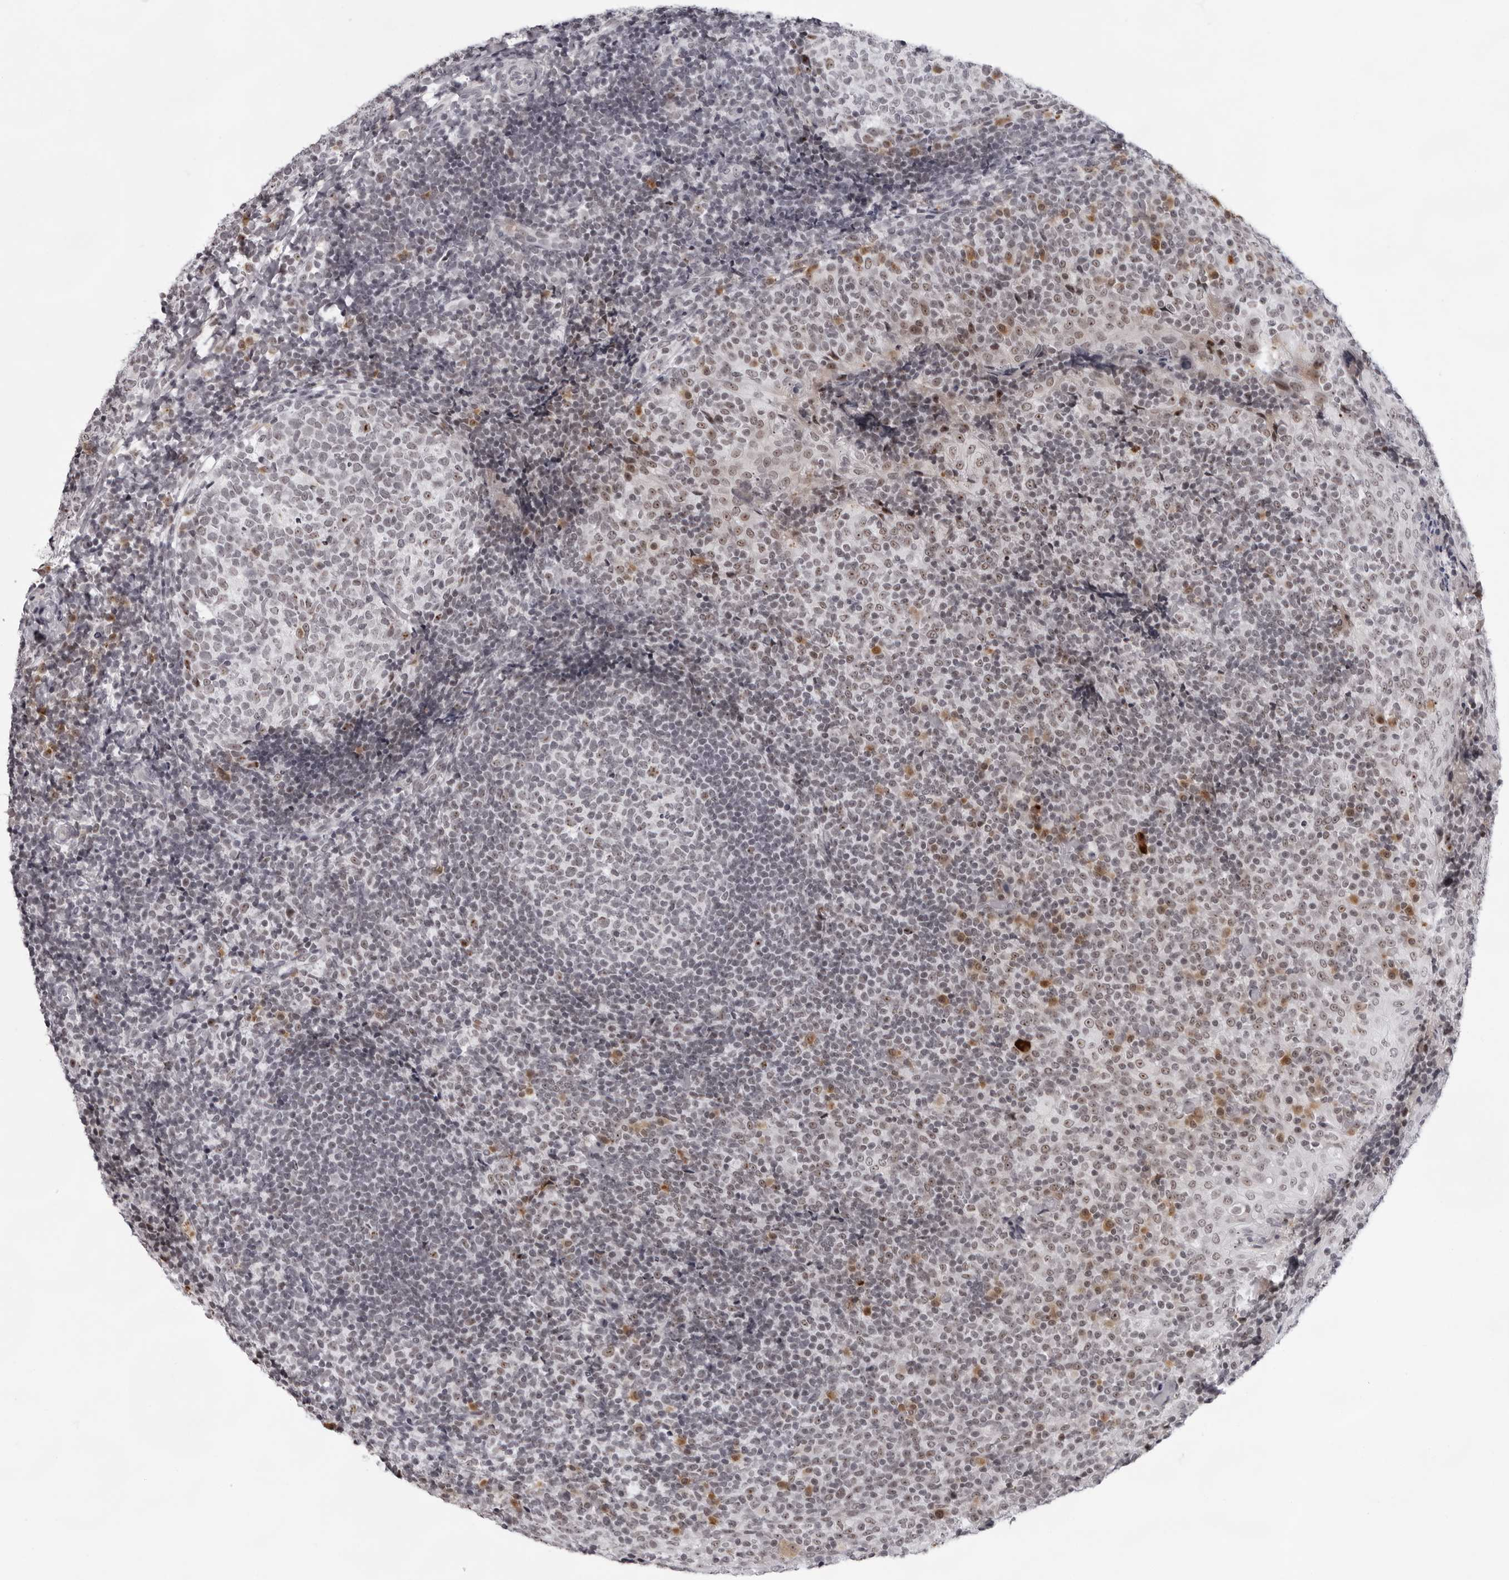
{"staining": {"intensity": "weak", "quantity": ">75%", "location": "nuclear"}, "tissue": "tonsil", "cell_type": "Germinal center cells", "image_type": "normal", "snomed": [{"axis": "morphology", "description": "Normal tissue, NOS"}, {"axis": "topography", "description": "Tonsil"}], "caption": "Tonsil was stained to show a protein in brown. There is low levels of weak nuclear staining in about >75% of germinal center cells. (Brightfield microscopy of DAB IHC at high magnification).", "gene": "EXOSC10", "patient": {"sex": "female", "age": 19}}